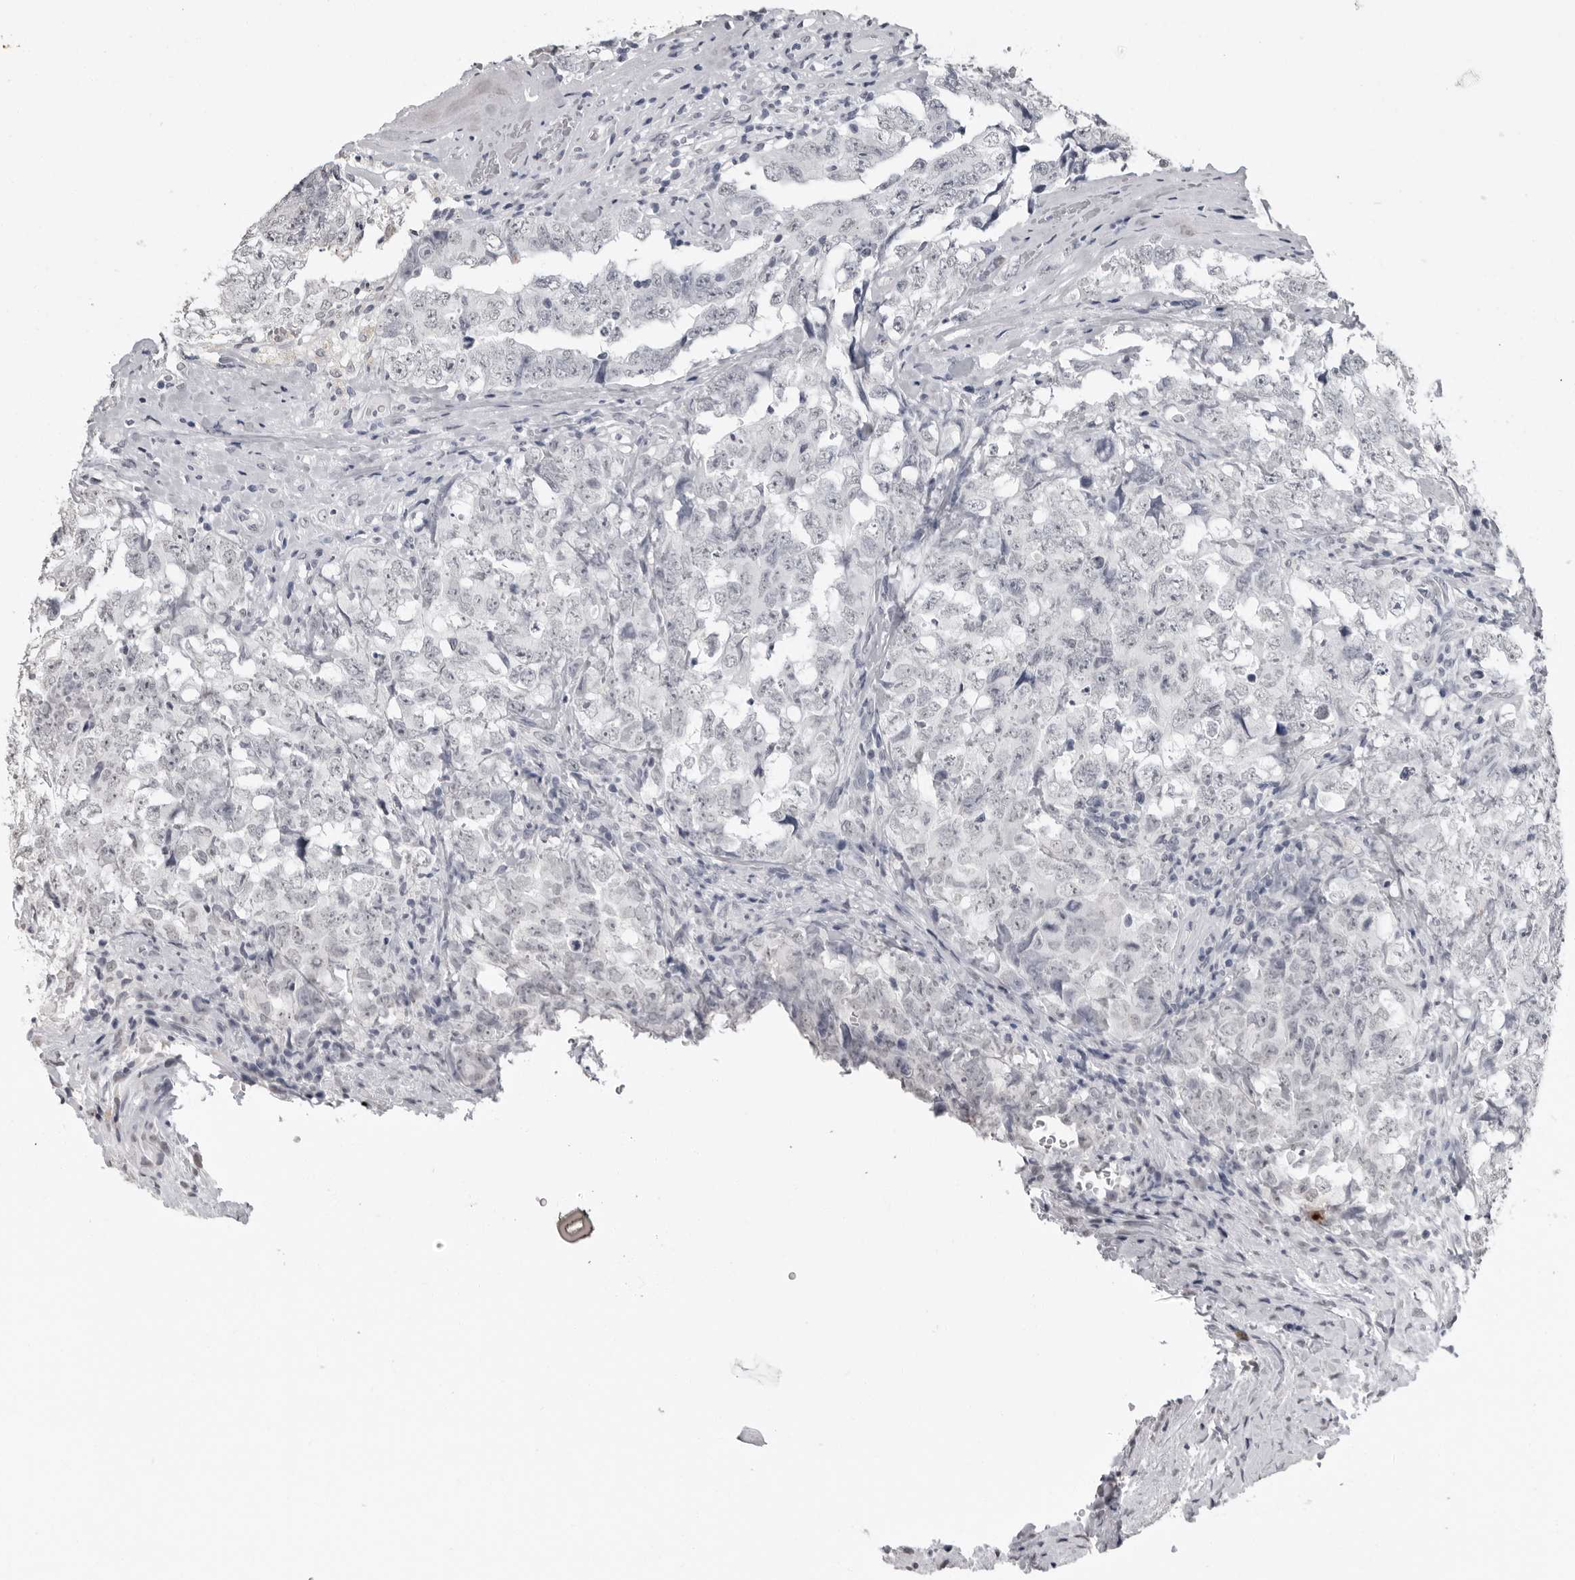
{"staining": {"intensity": "negative", "quantity": "none", "location": "none"}, "tissue": "testis cancer", "cell_type": "Tumor cells", "image_type": "cancer", "snomed": [{"axis": "morphology", "description": "Carcinoma, Embryonal, NOS"}, {"axis": "topography", "description": "Testis"}], "caption": "A high-resolution histopathology image shows IHC staining of testis cancer (embryonal carcinoma), which shows no significant expression in tumor cells.", "gene": "HEPACAM", "patient": {"sex": "male", "age": 26}}